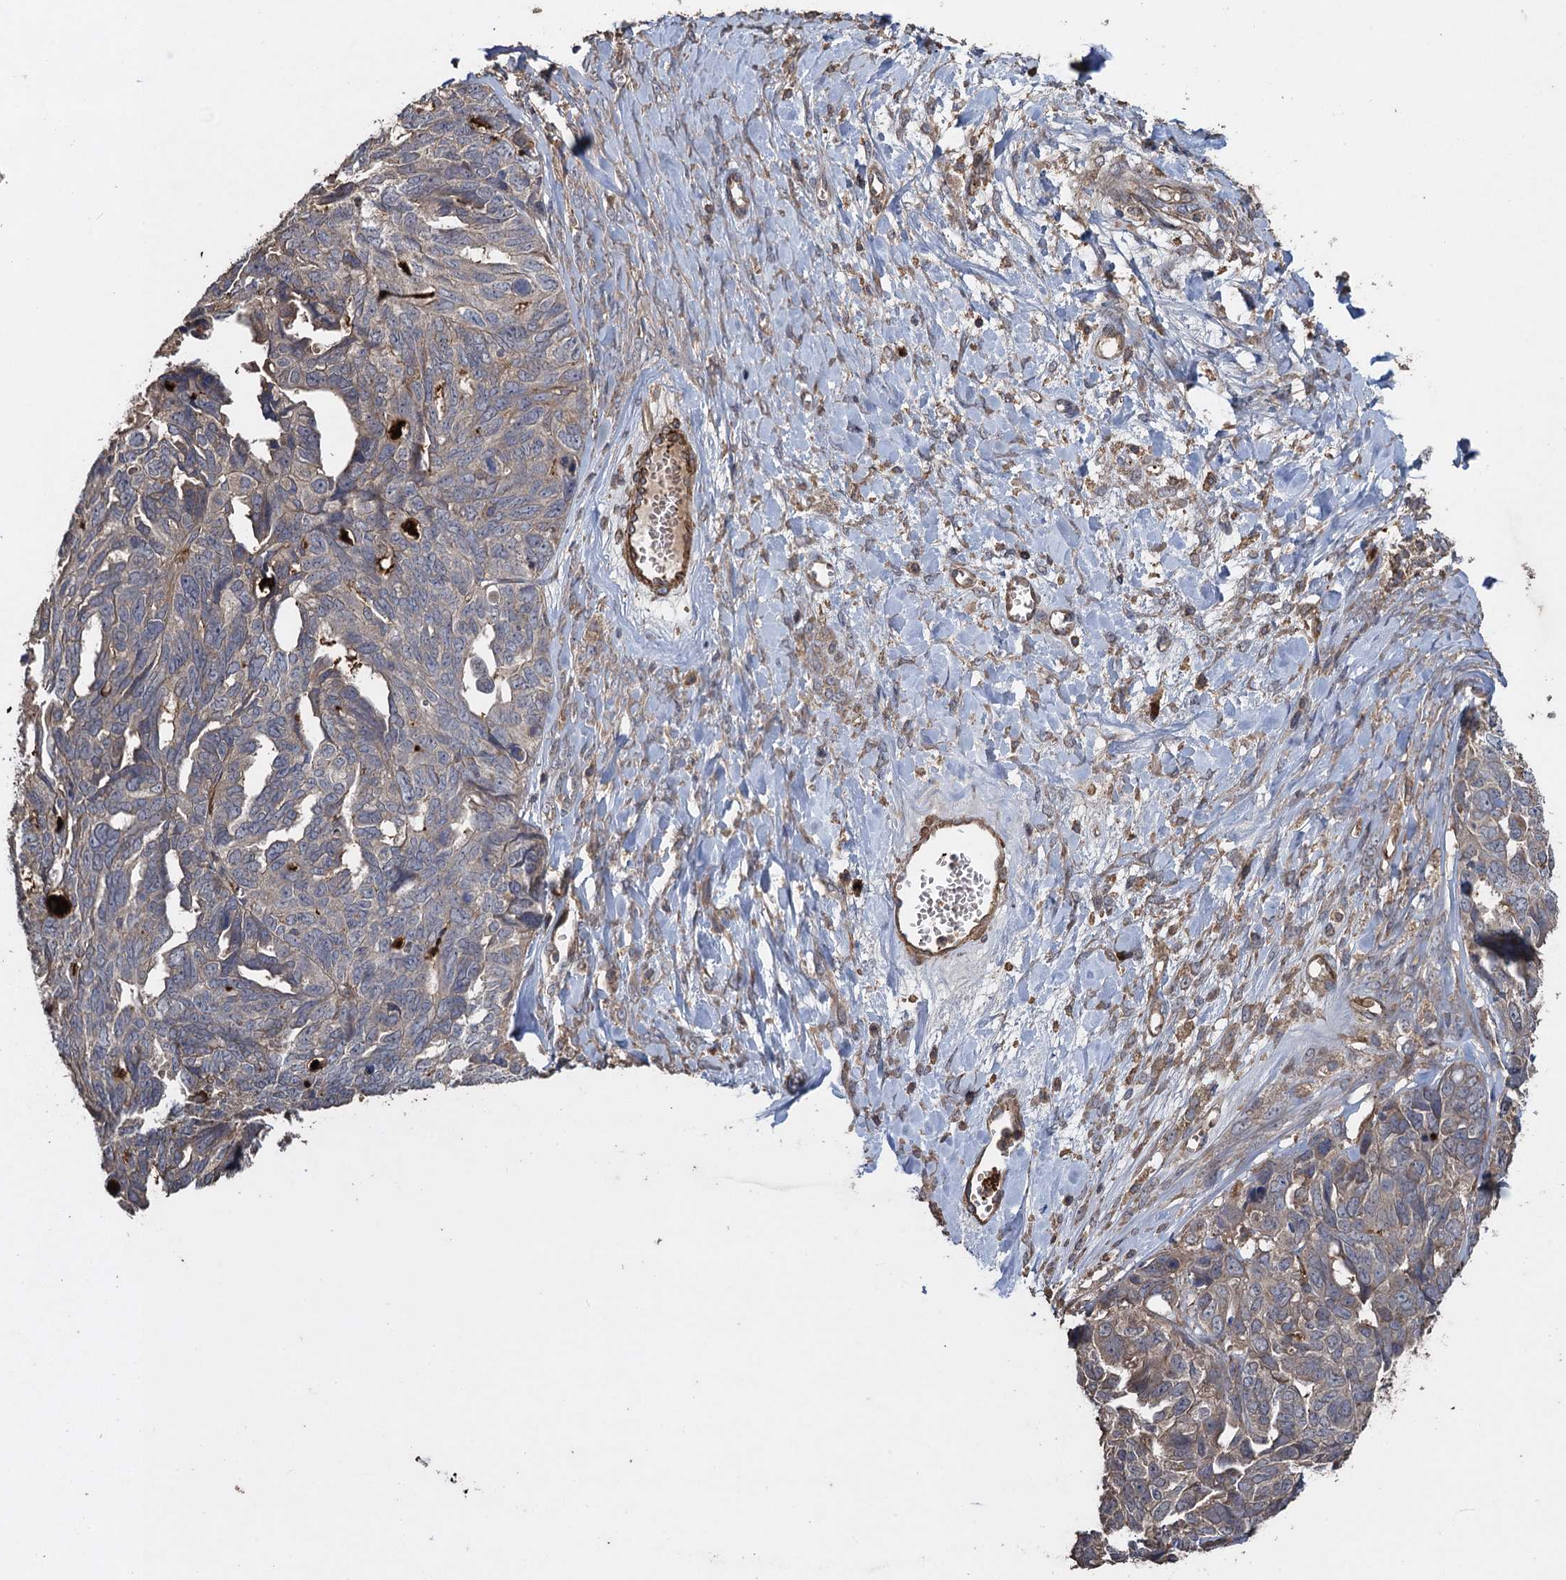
{"staining": {"intensity": "negative", "quantity": "none", "location": "none"}, "tissue": "ovarian cancer", "cell_type": "Tumor cells", "image_type": "cancer", "snomed": [{"axis": "morphology", "description": "Cystadenocarcinoma, serous, NOS"}, {"axis": "topography", "description": "Ovary"}], "caption": "Histopathology image shows no protein staining in tumor cells of ovarian cancer tissue.", "gene": "TXNDC11", "patient": {"sex": "female", "age": 79}}